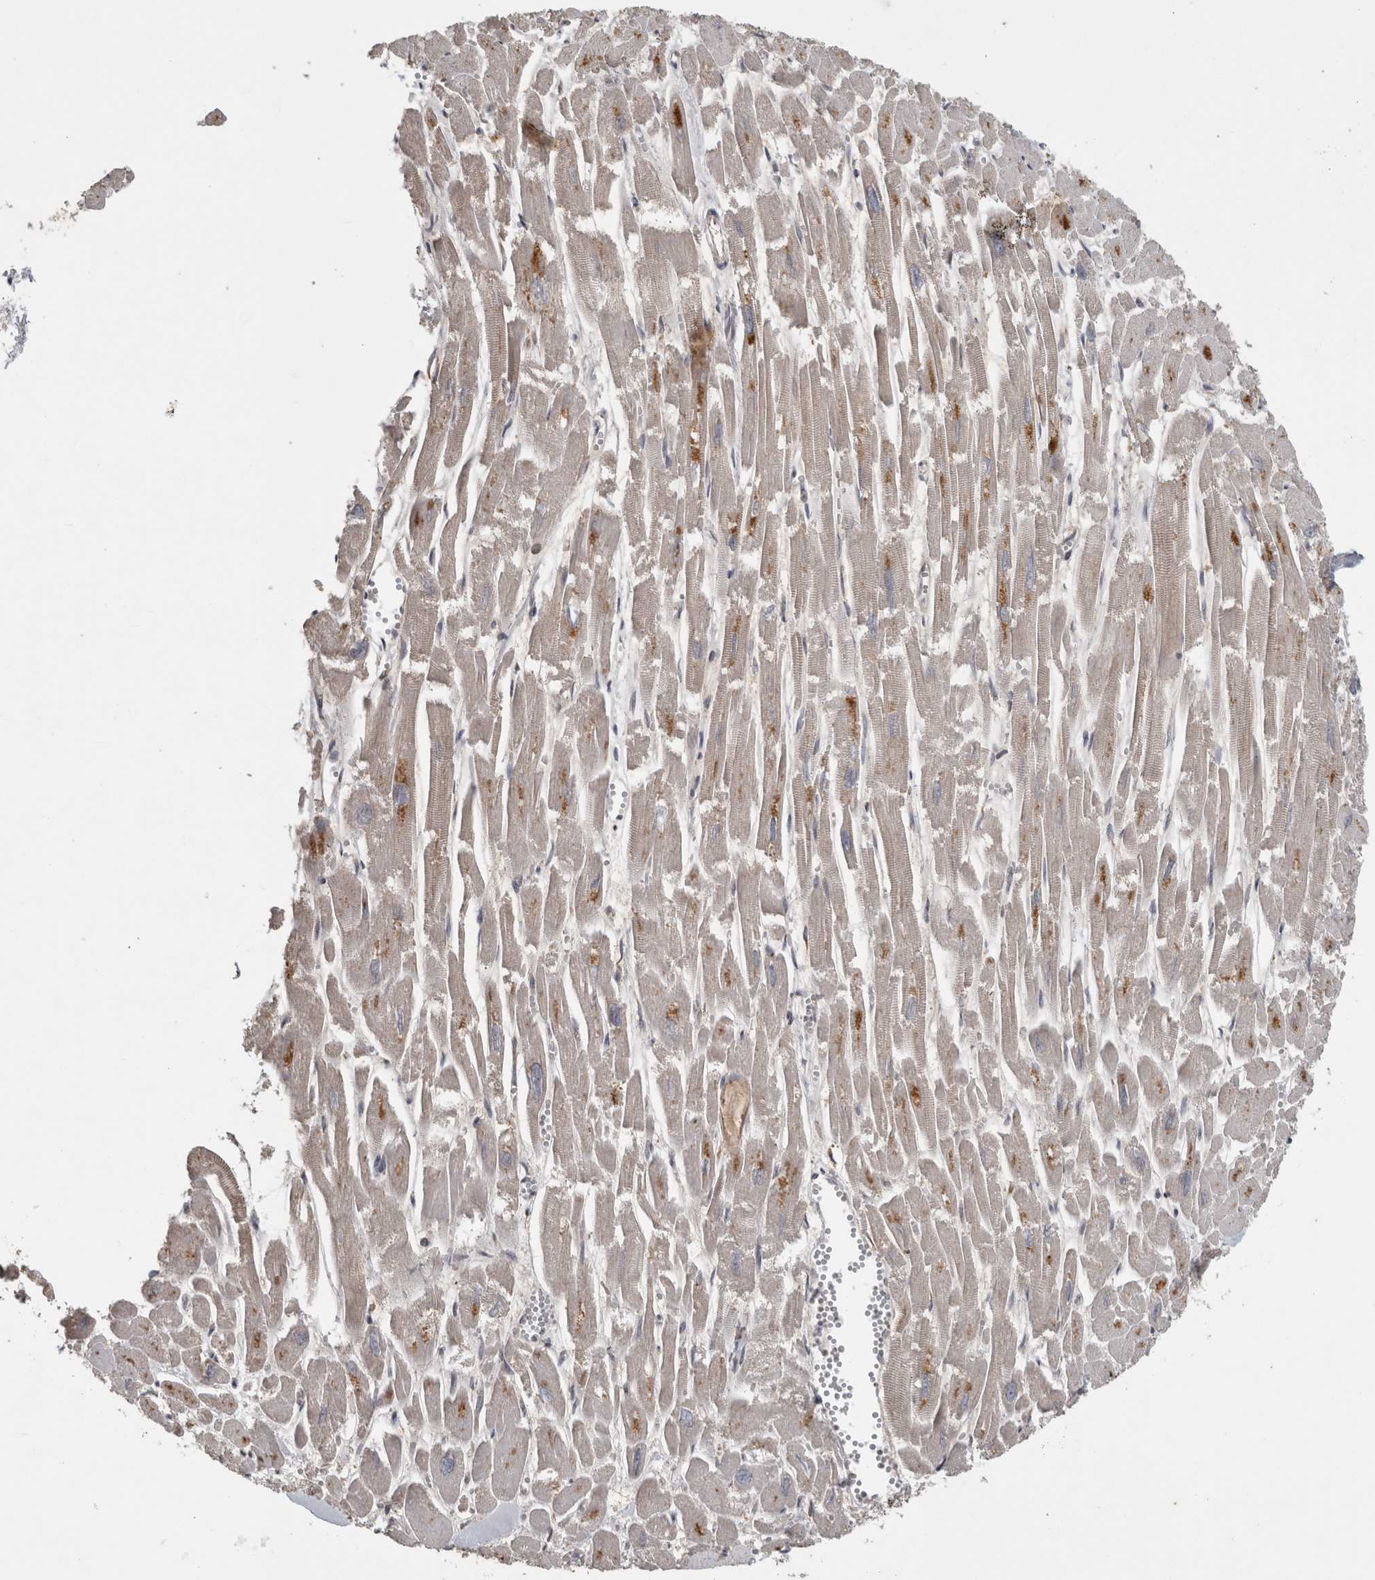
{"staining": {"intensity": "moderate", "quantity": "<25%", "location": "cytoplasmic/membranous,nuclear"}, "tissue": "heart muscle", "cell_type": "Cardiomyocytes", "image_type": "normal", "snomed": [{"axis": "morphology", "description": "Normal tissue, NOS"}, {"axis": "topography", "description": "Heart"}], "caption": "A low amount of moderate cytoplasmic/membranous,nuclear staining is identified in approximately <25% of cardiomyocytes in normal heart muscle. (IHC, brightfield microscopy, high magnification).", "gene": "ATXN2", "patient": {"sex": "male", "age": 54}}